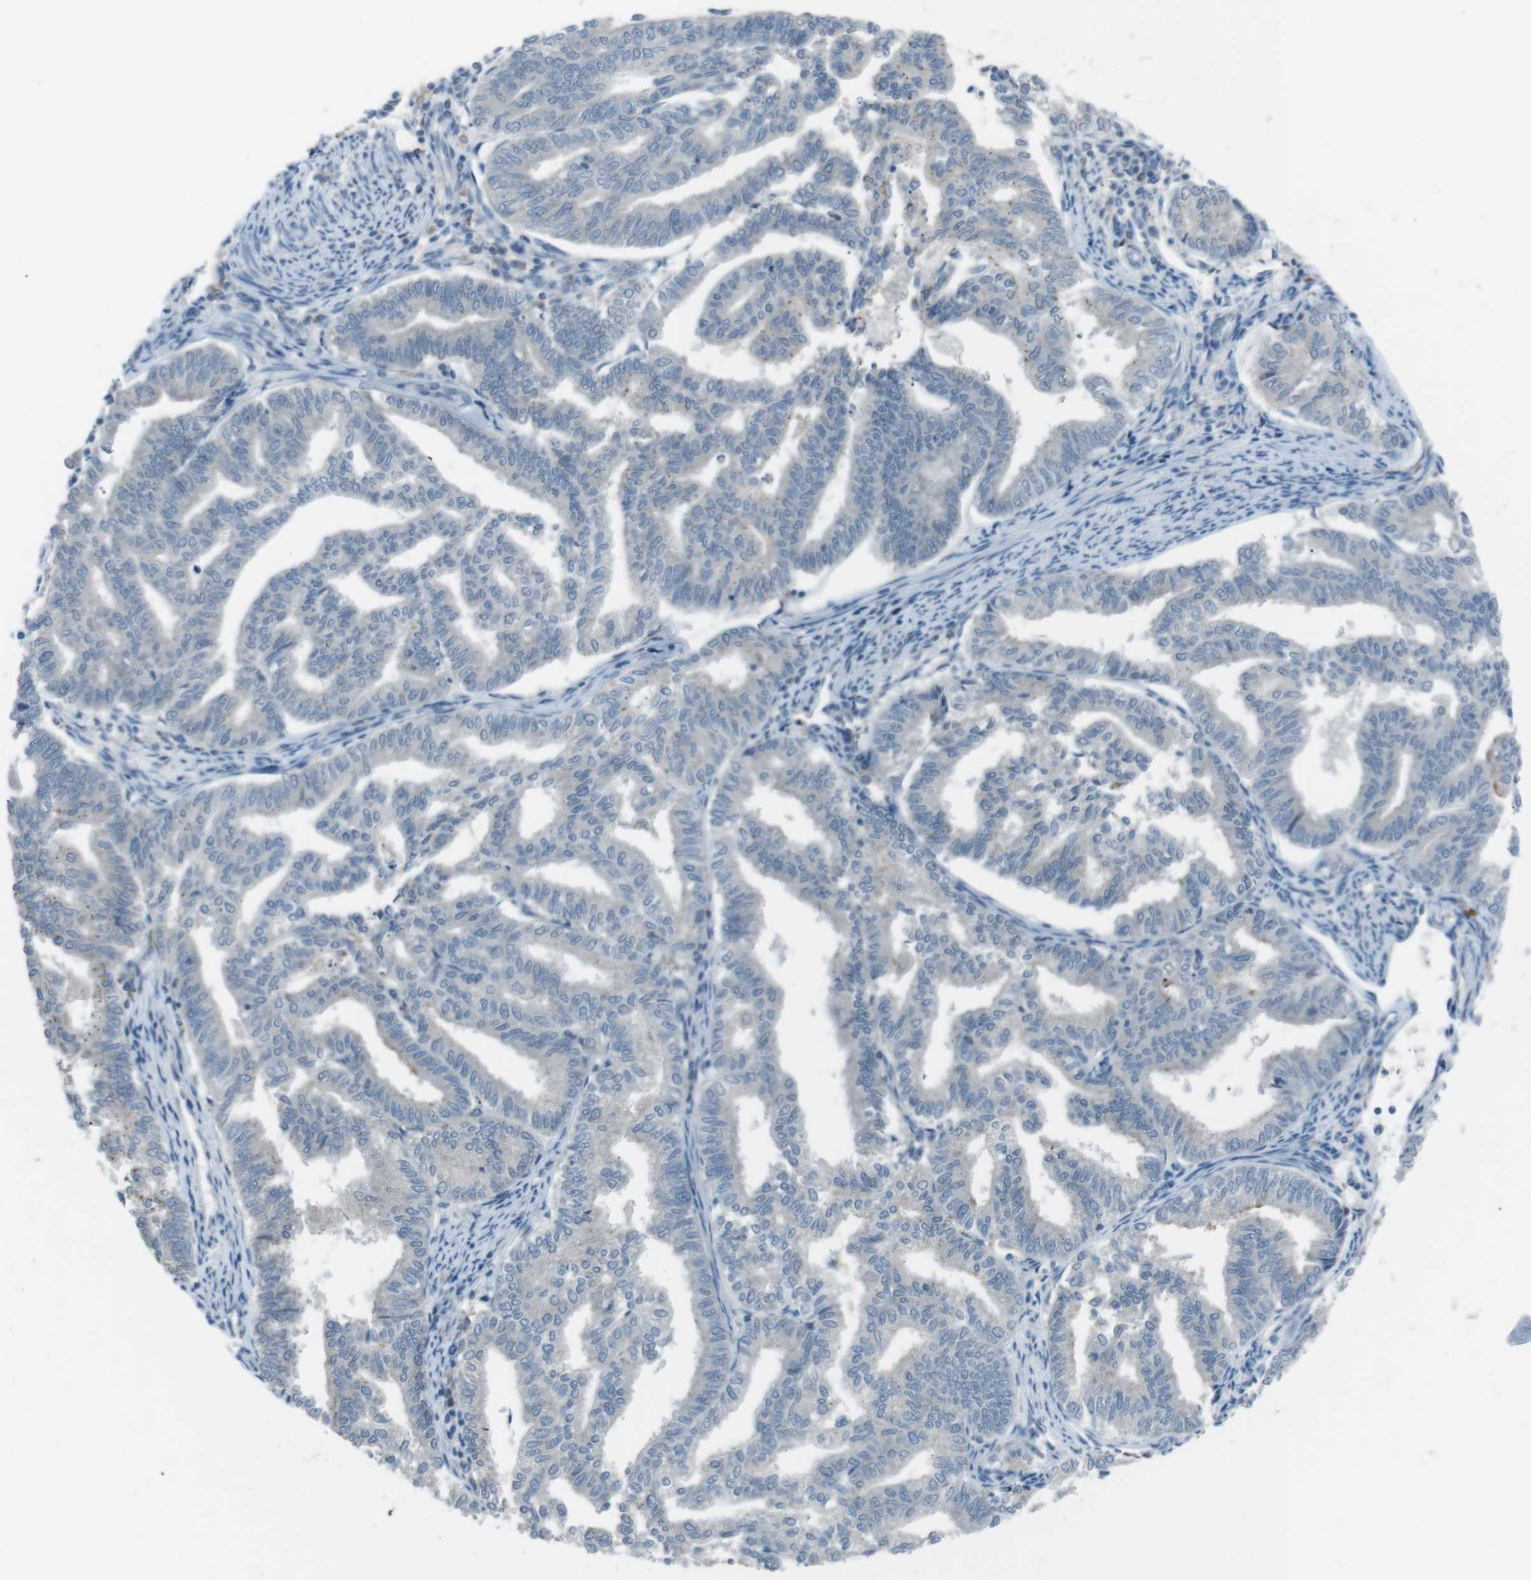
{"staining": {"intensity": "negative", "quantity": "none", "location": "none"}, "tissue": "endometrial cancer", "cell_type": "Tumor cells", "image_type": "cancer", "snomed": [{"axis": "morphology", "description": "Adenocarcinoma, NOS"}, {"axis": "topography", "description": "Endometrium"}], "caption": "Tumor cells show no significant protein expression in adenocarcinoma (endometrial).", "gene": "FCRLA", "patient": {"sex": "female", "age": 79}}